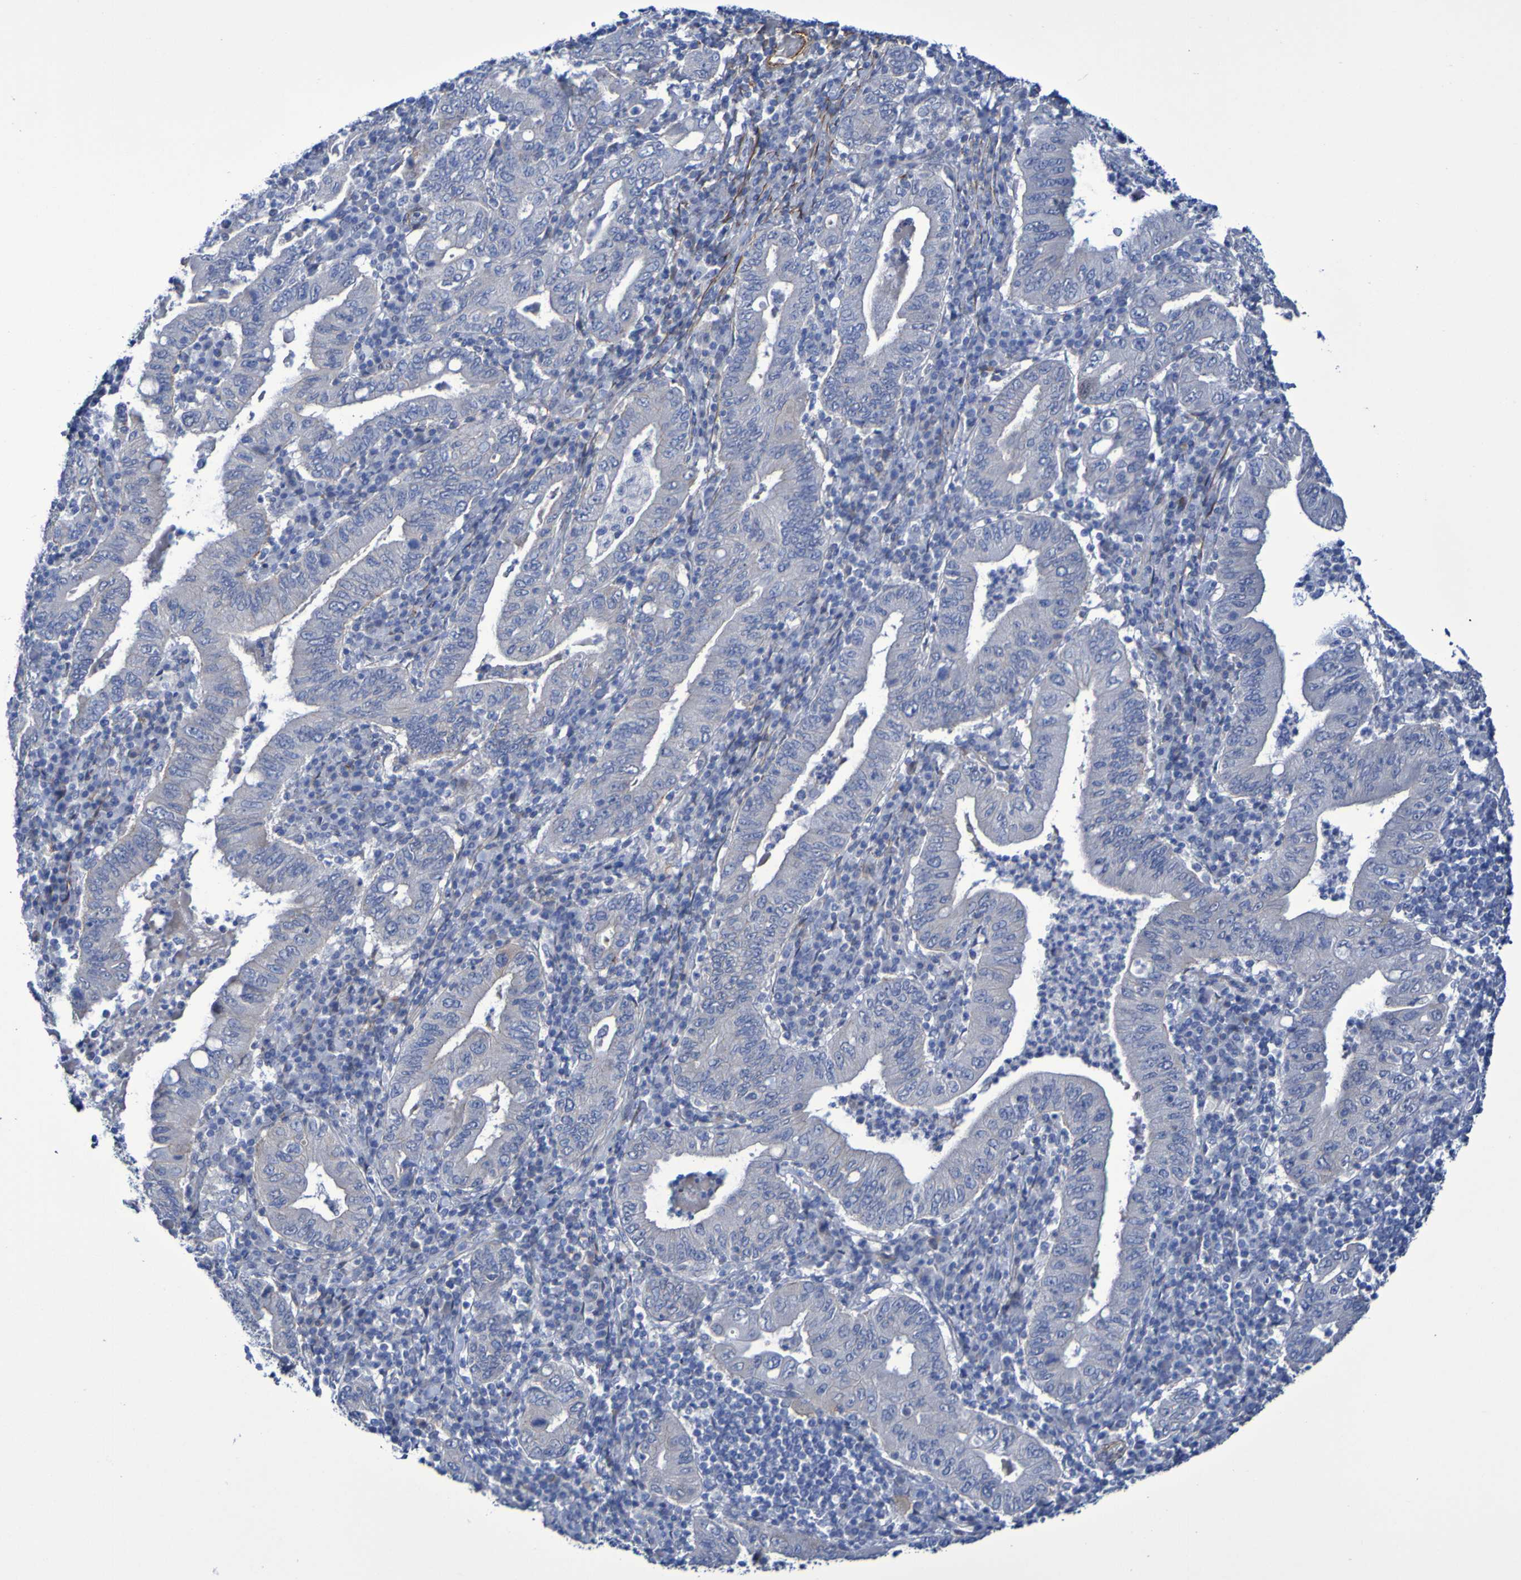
{"staining": {"intensity": "negative", "quantity": "none", "location": "none"}, "tissue": "stomach cancer", "cell_type": "Tumor cells", "image_type": "cancer", "snomed": [{"axis": "morphology", "description": "Normal tissue, NOS"}, {"axis": "morphology", "description": "Adenocarcinoma, NOS"}, {"axis": "topography", "description": "Esophagus"}, {"axis": "topography", "description": "Stomach, upper"}, {"axis": "topography", "description": "Peripheral nerve tissue"}], "caption": "This is an immunohistochemistry (IHC) micrograph of human stomach adenocarcinoma. There is no staining in tumor cells.", "gene": "LPP", "patient": {"sex": "male", "age": 62}}